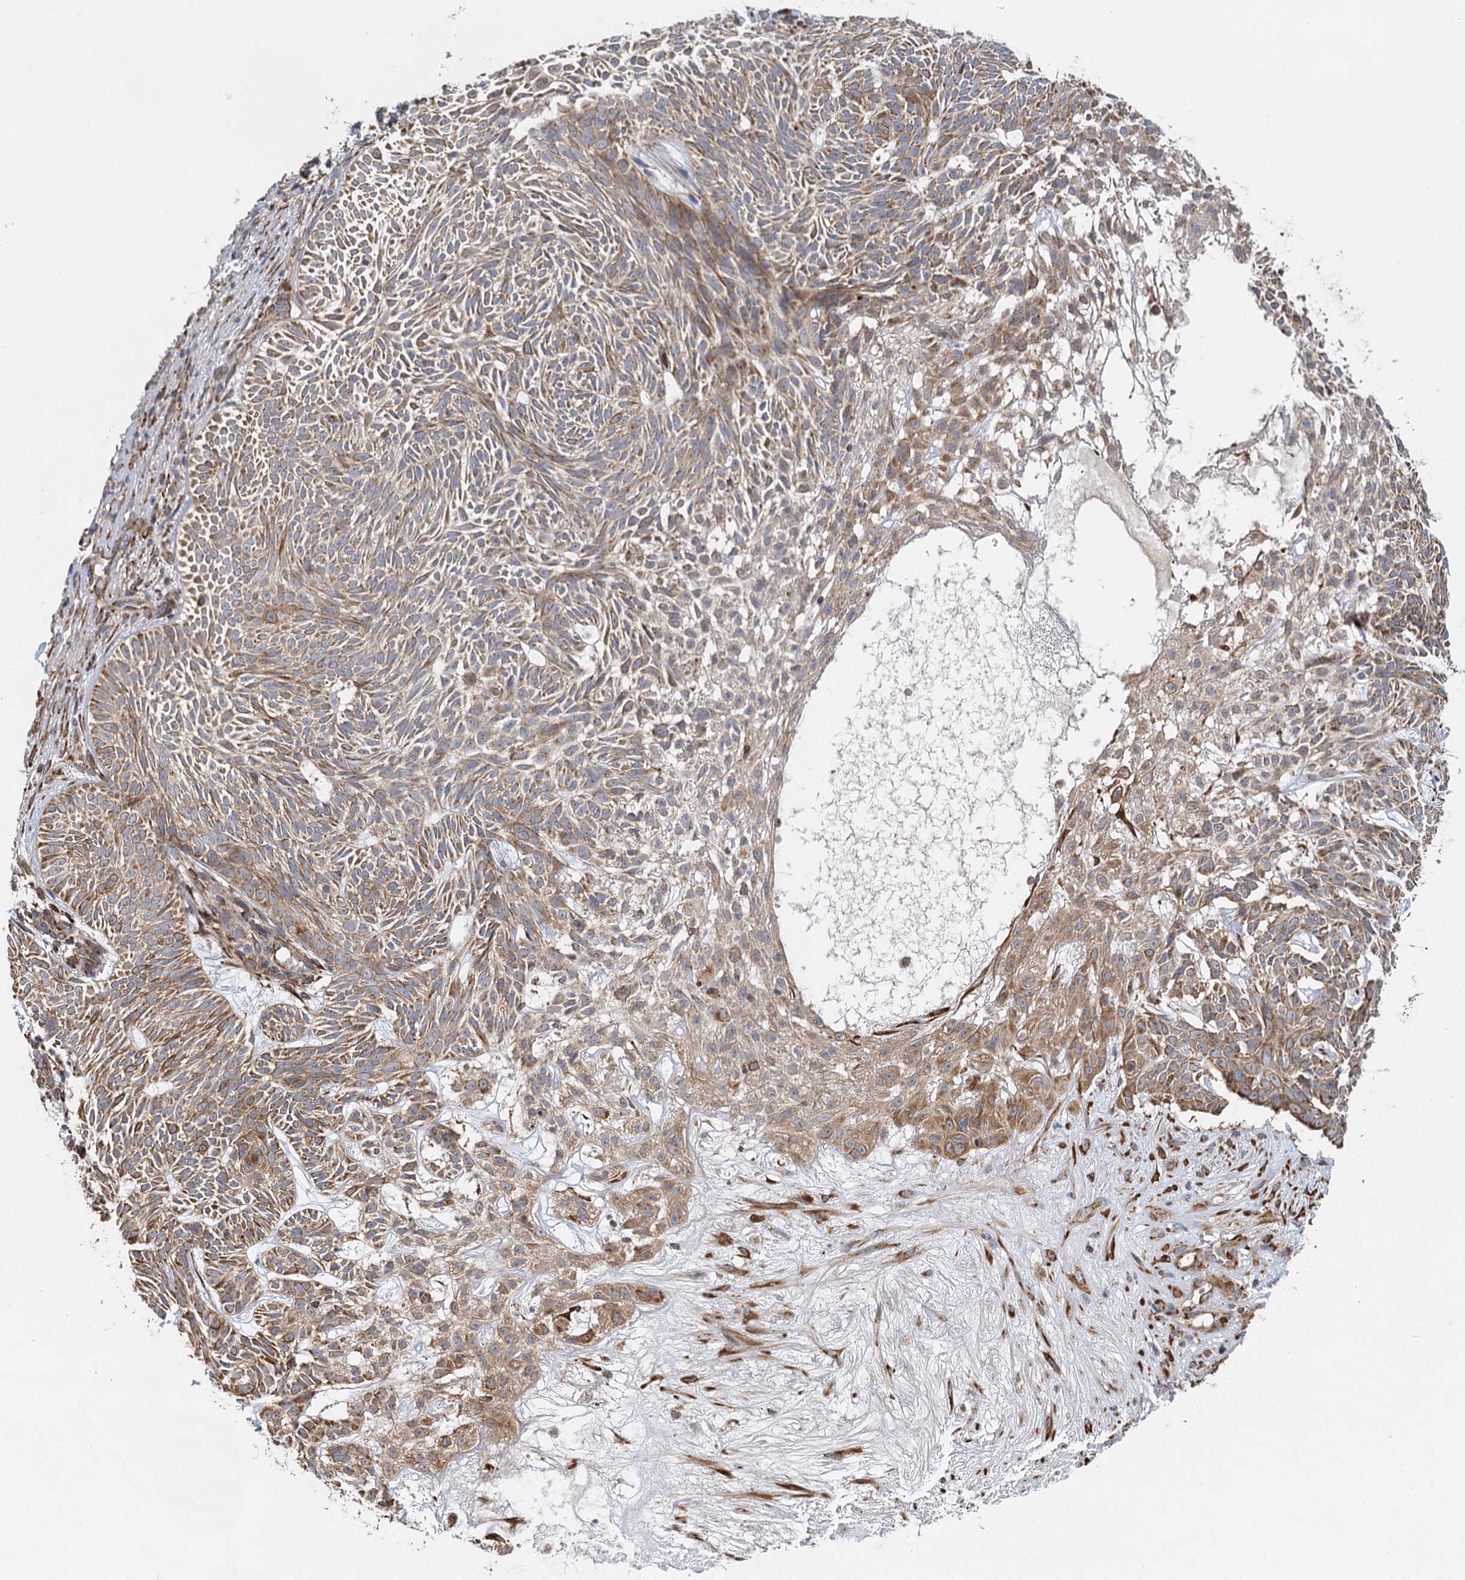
{"staining": {"intensity": "moderate", "quantity": ">75%", "location": "cytoplasmic/membranous"}, "tissue": "skin cancer", "cell_type": "Tumor cells", "image_type": "cancer", "snomed": [{"axis": "morphology", "description": "Basal cell carcinoma"}, {"axis": "topography", "description": "Skin"}], "caption": "Immunohistochemistry (DAB (3,3'-diaminobenzidine)) staining of skin basal cell carcinoma reveals moderate cytoplasmic/membranous protein expression in about >75% of tumor cells.", "gene": "IL11RA", "patient": {"sex": "male", "age": 75}}